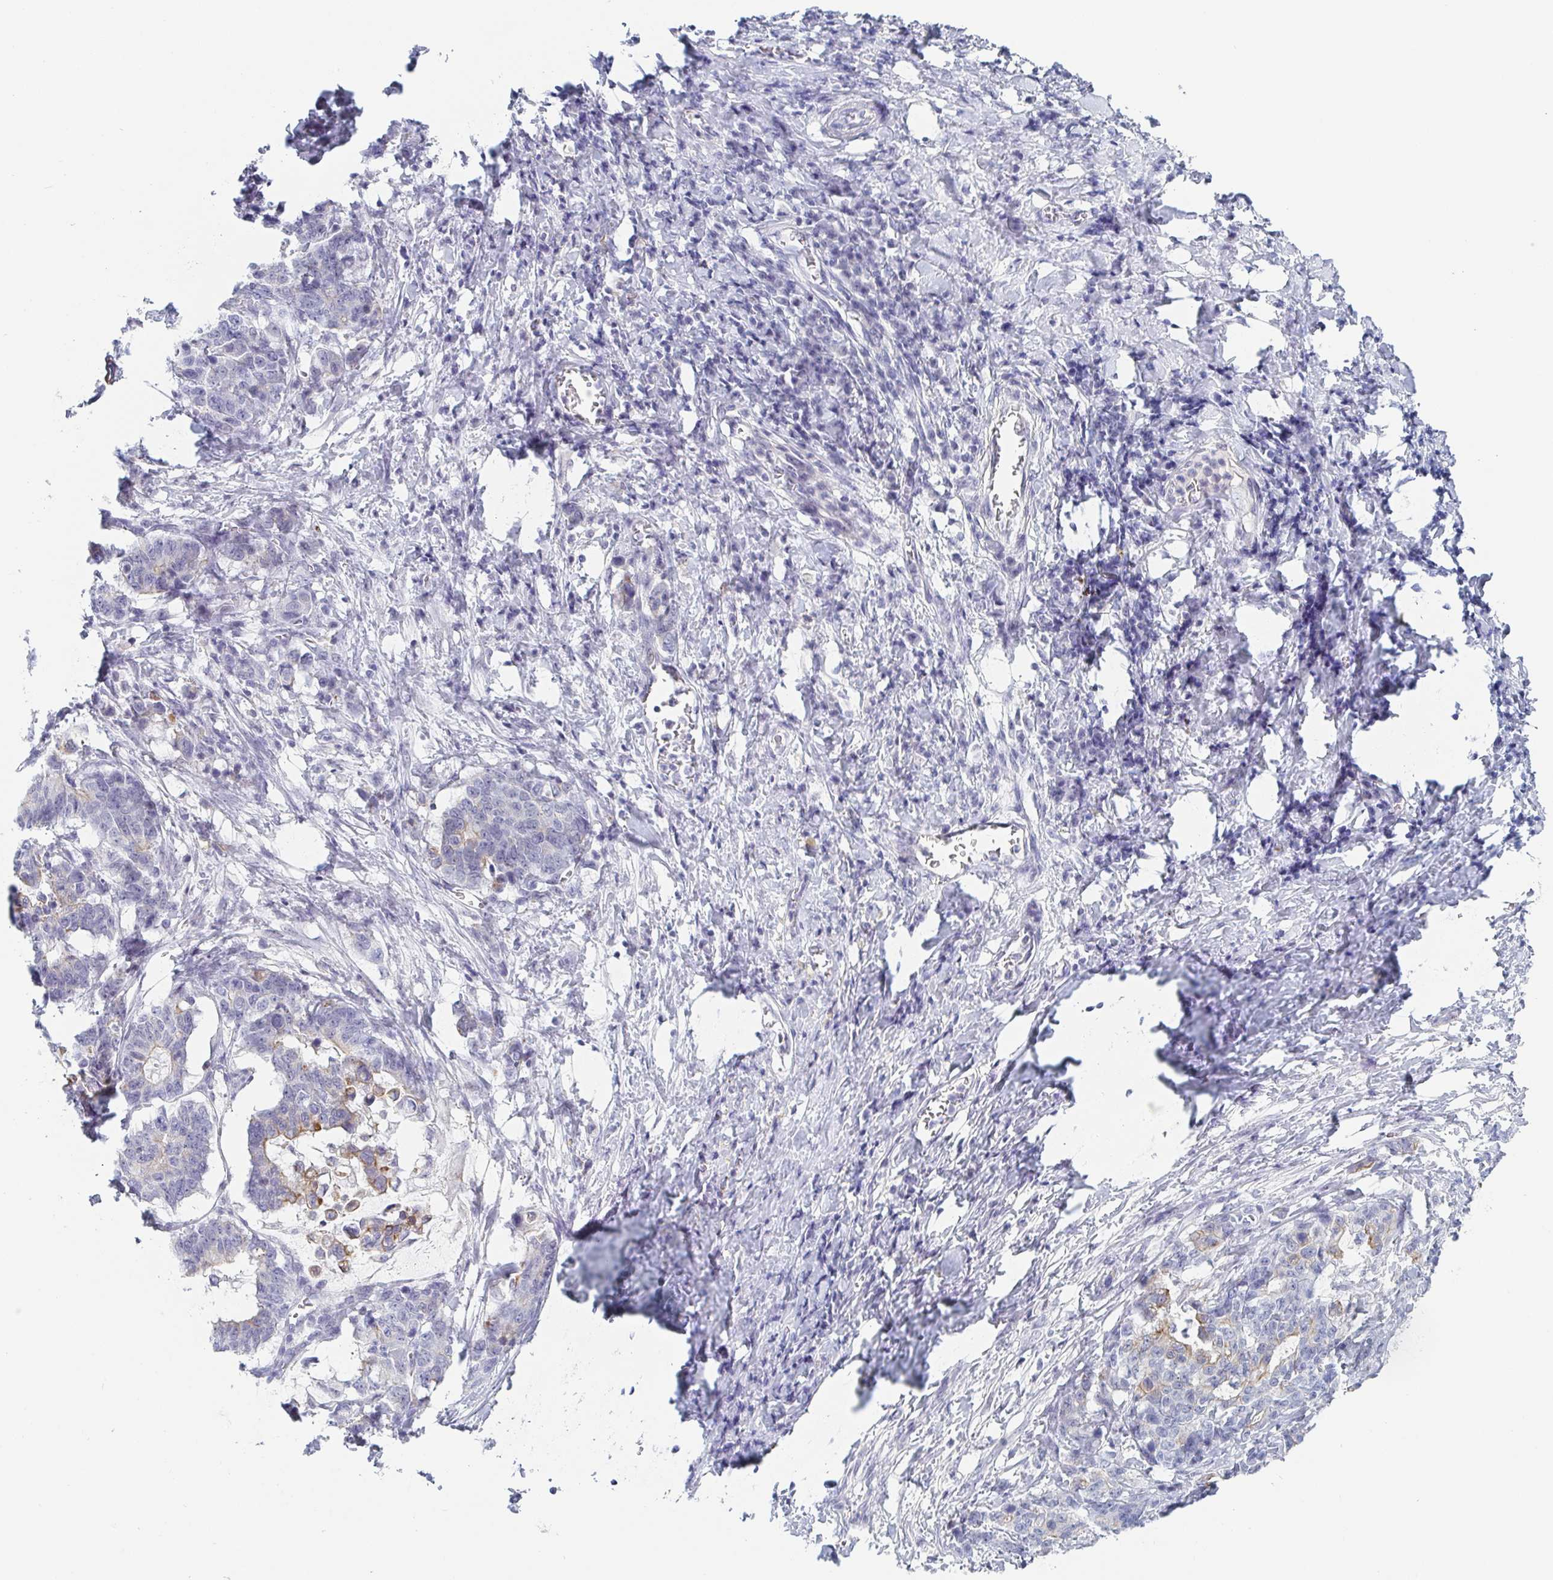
{"staining": {"intensity": "weak", "quantity": "<25%", "location": "cytoplasmic/membranous"}, "tissue": "stomach cancer", "cell_type": "Tumor cells", "image_type": "cancer", "snomed": [{"axis": "morphology", "description": "Normal tissue, NOS"}, {"axis": "morphology", "description": "Adenocarcinoma, NOS"}, {"axis": "topography", "description": "Stomach"}], "caption": "Adenocarcinoma (stomach) stained for a protein using IHC demonstrates no staining tumor cells.", "gene": "RHOV", "patient": {"sex": "female", "age": 64}}